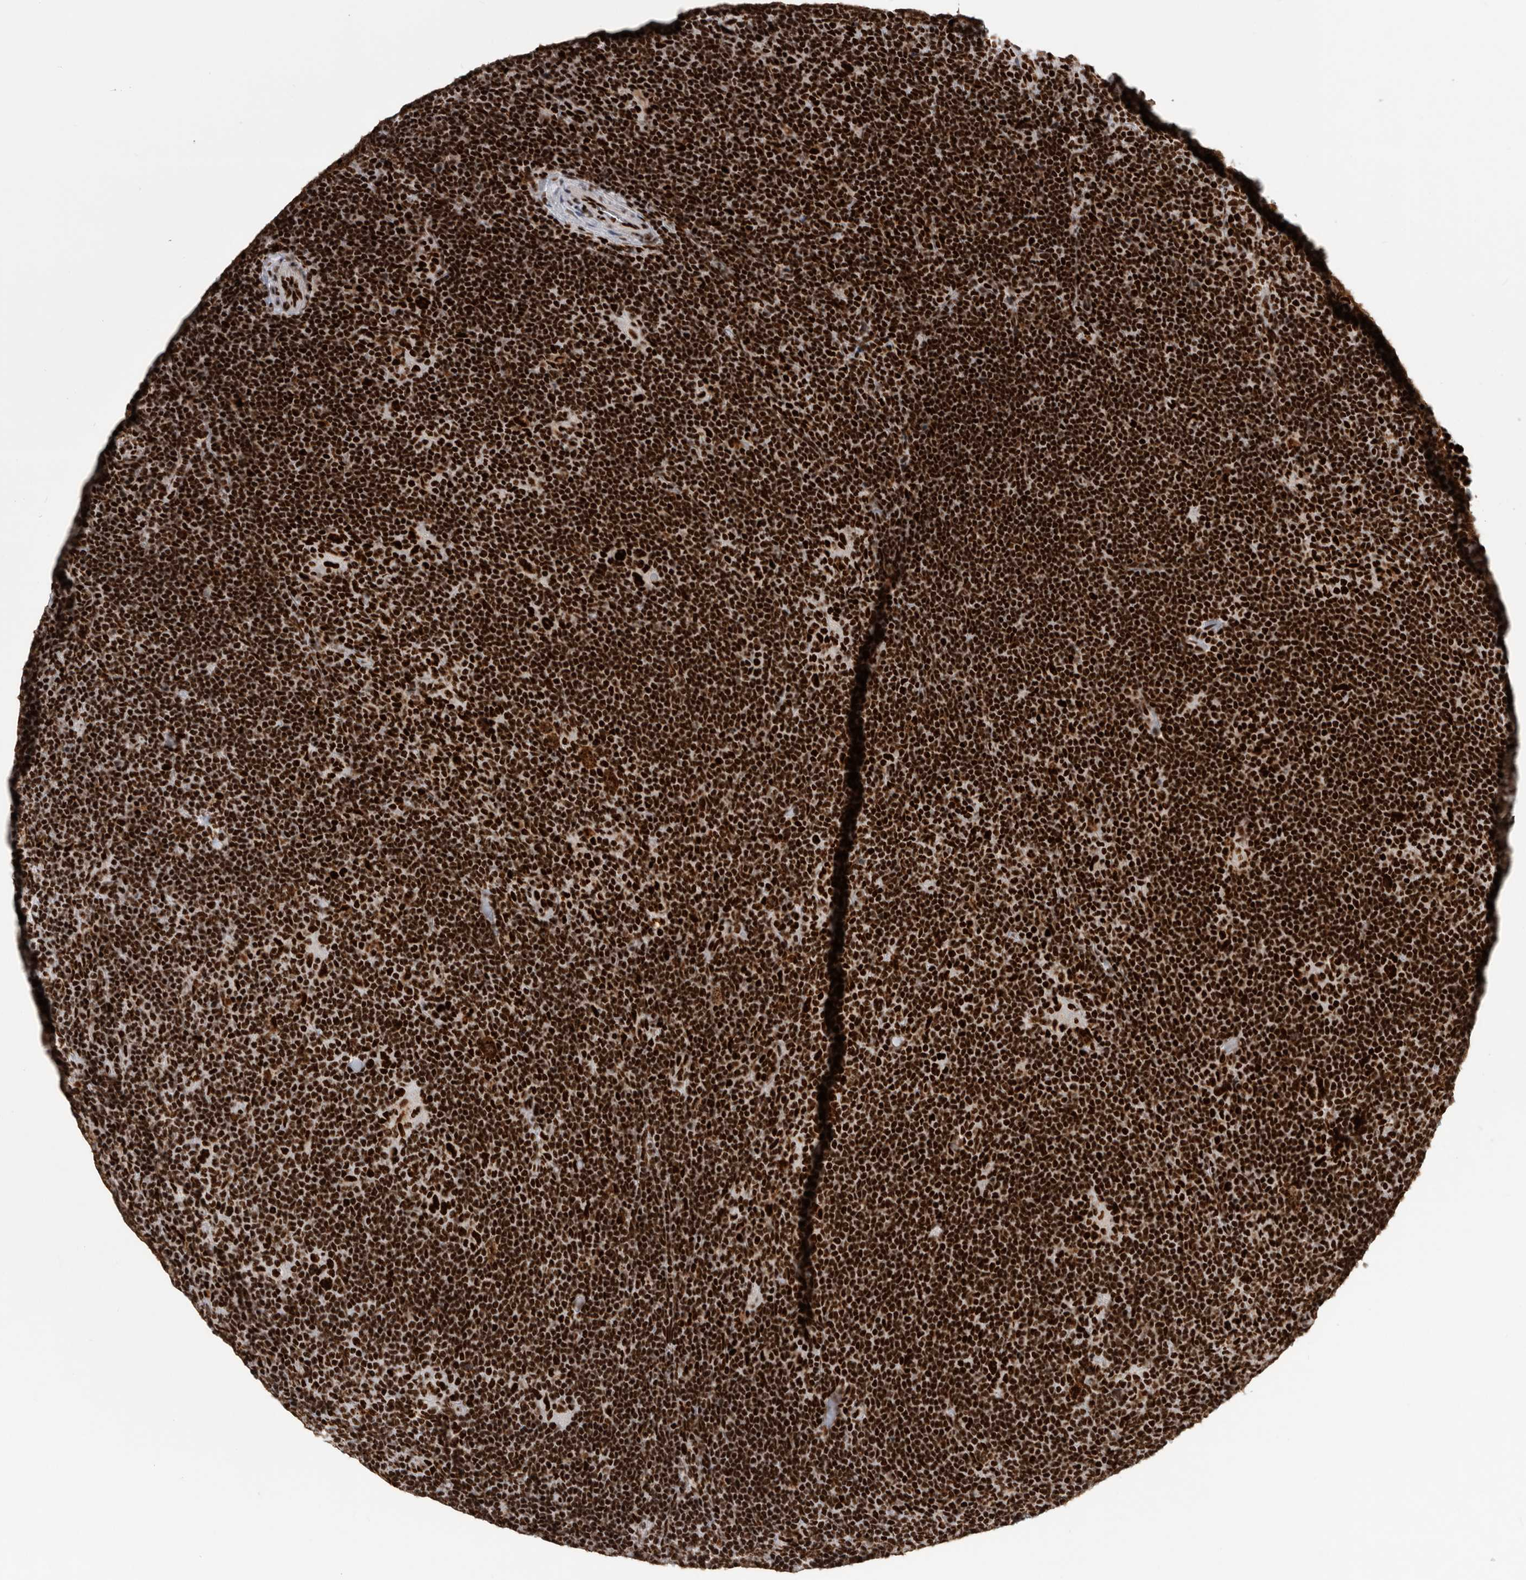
{"staining": {"intensity": "strong", "quantity": ">75%", "location": "nuclear"}, "tissue": "lymphoma", "cell_type": "Tumor cells", "image_type": "cancer", "snomed": [{"axis": "morphology", "description": "Hodgkin's disease, NOS"}, {"axis": "topography", "description": "Lymph node"}], "caption": "Immunohistochemical staining of human Hodgkin's disease demonstrates high levels of strong nuclear protein expression in about >75% of tumor cells.", "gene": "BCLAF1", "patient": {"sex": "female", "age": 57}}